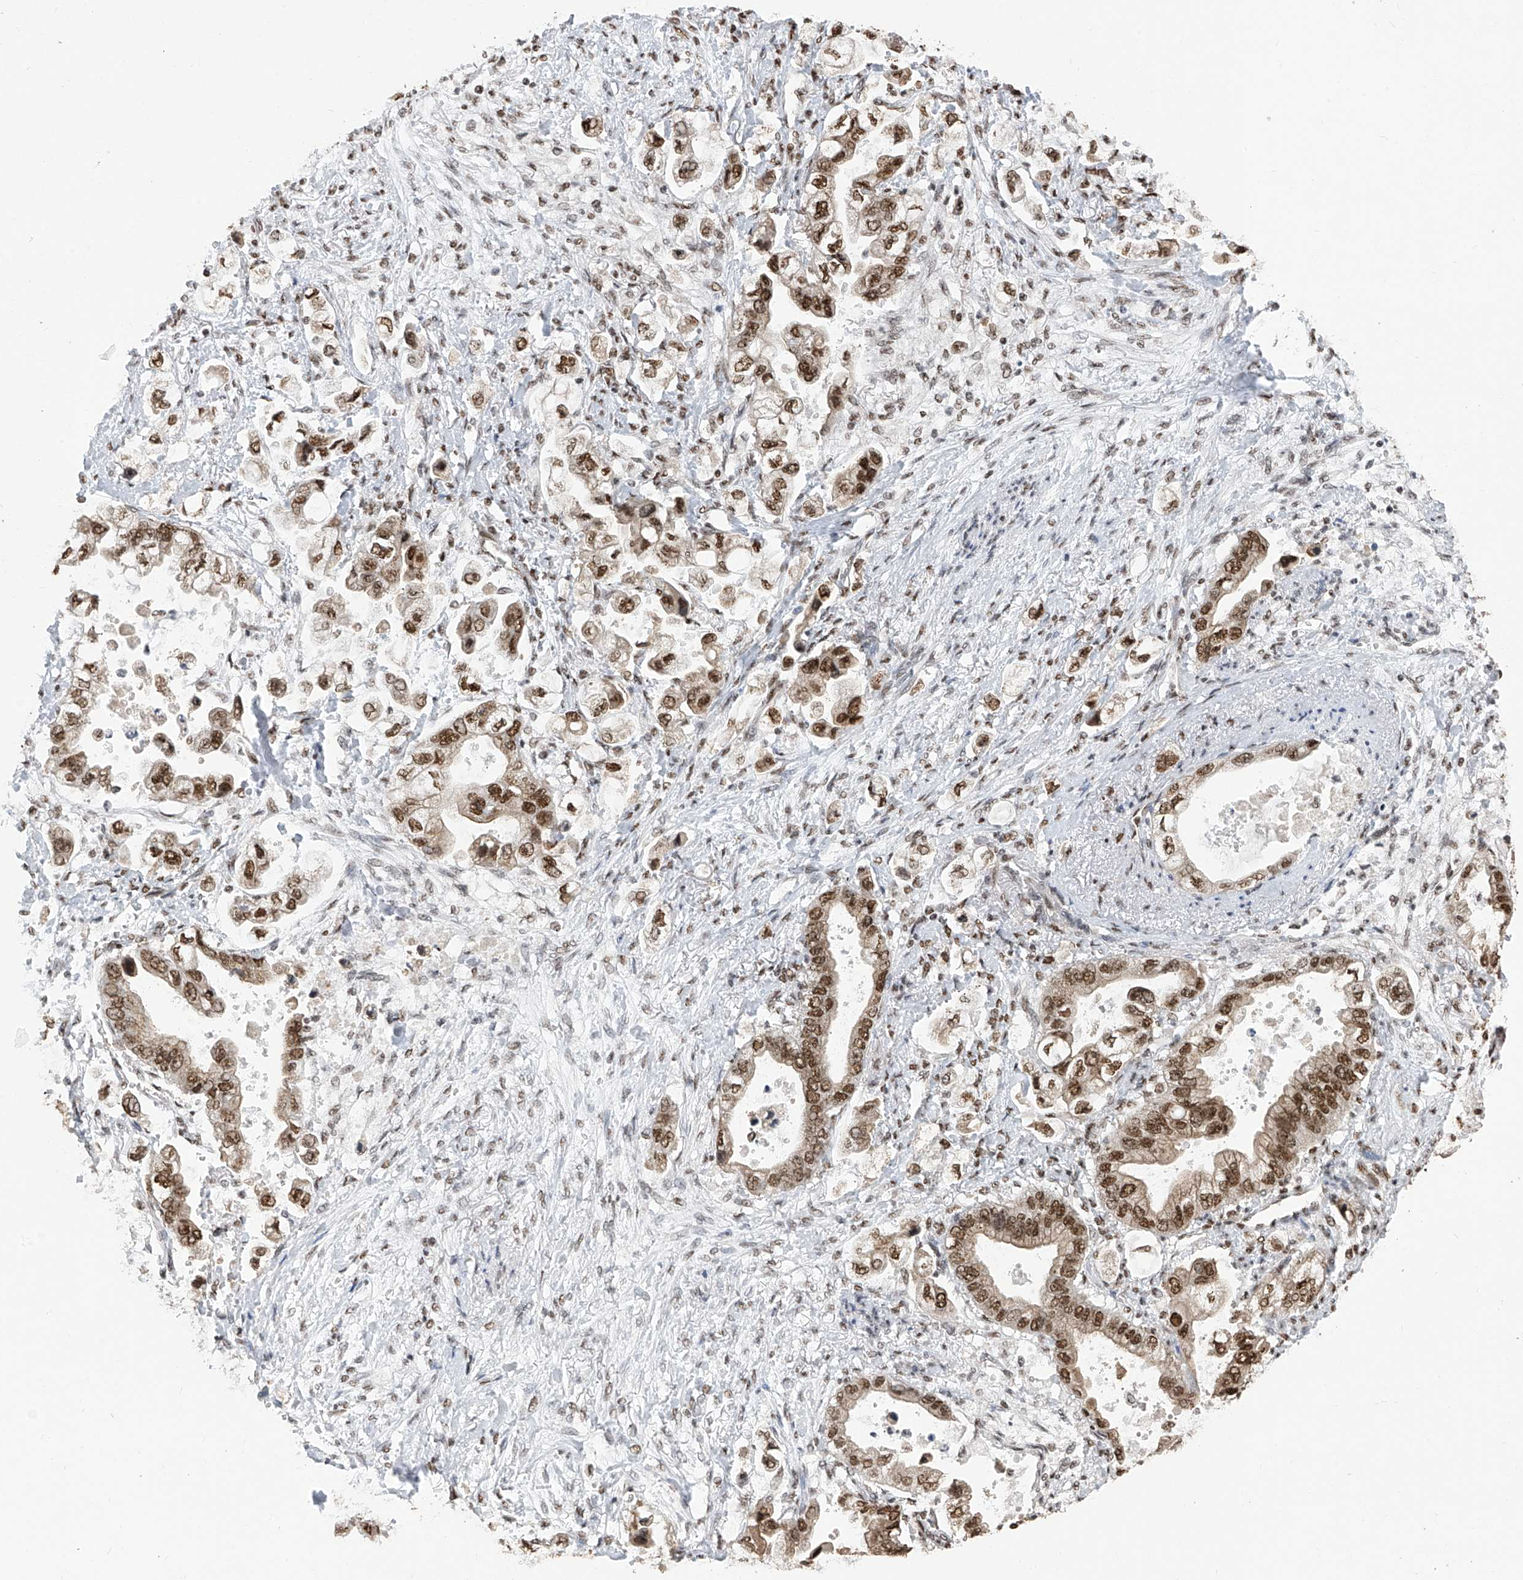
{"staining": {"intensity": "strong", "quantity": ">75%", "location": "nuclear"}, "tissue": "stomach cancer", "cell_type": "Tumor cells", "image_type": "cancer", "snomed": [{"axis": "morphology", "description": "Adenocarcinoma, NOS"}, {"axis": "topography", "description": "Stomach"}], "caption": "An immunohistochemistry (IHC) photomicrograph of neoplastic tissue is shown. Protein staining in brown shows strong nuclear positivity in stomach cancer within tumor cells. The staining is performed using DAB brown chromogen to label protein expression. The nuclei are counter-stained blue using hematoxylin.", "gene": "APLF", "patient": {"sex": "male", "age": 62}}